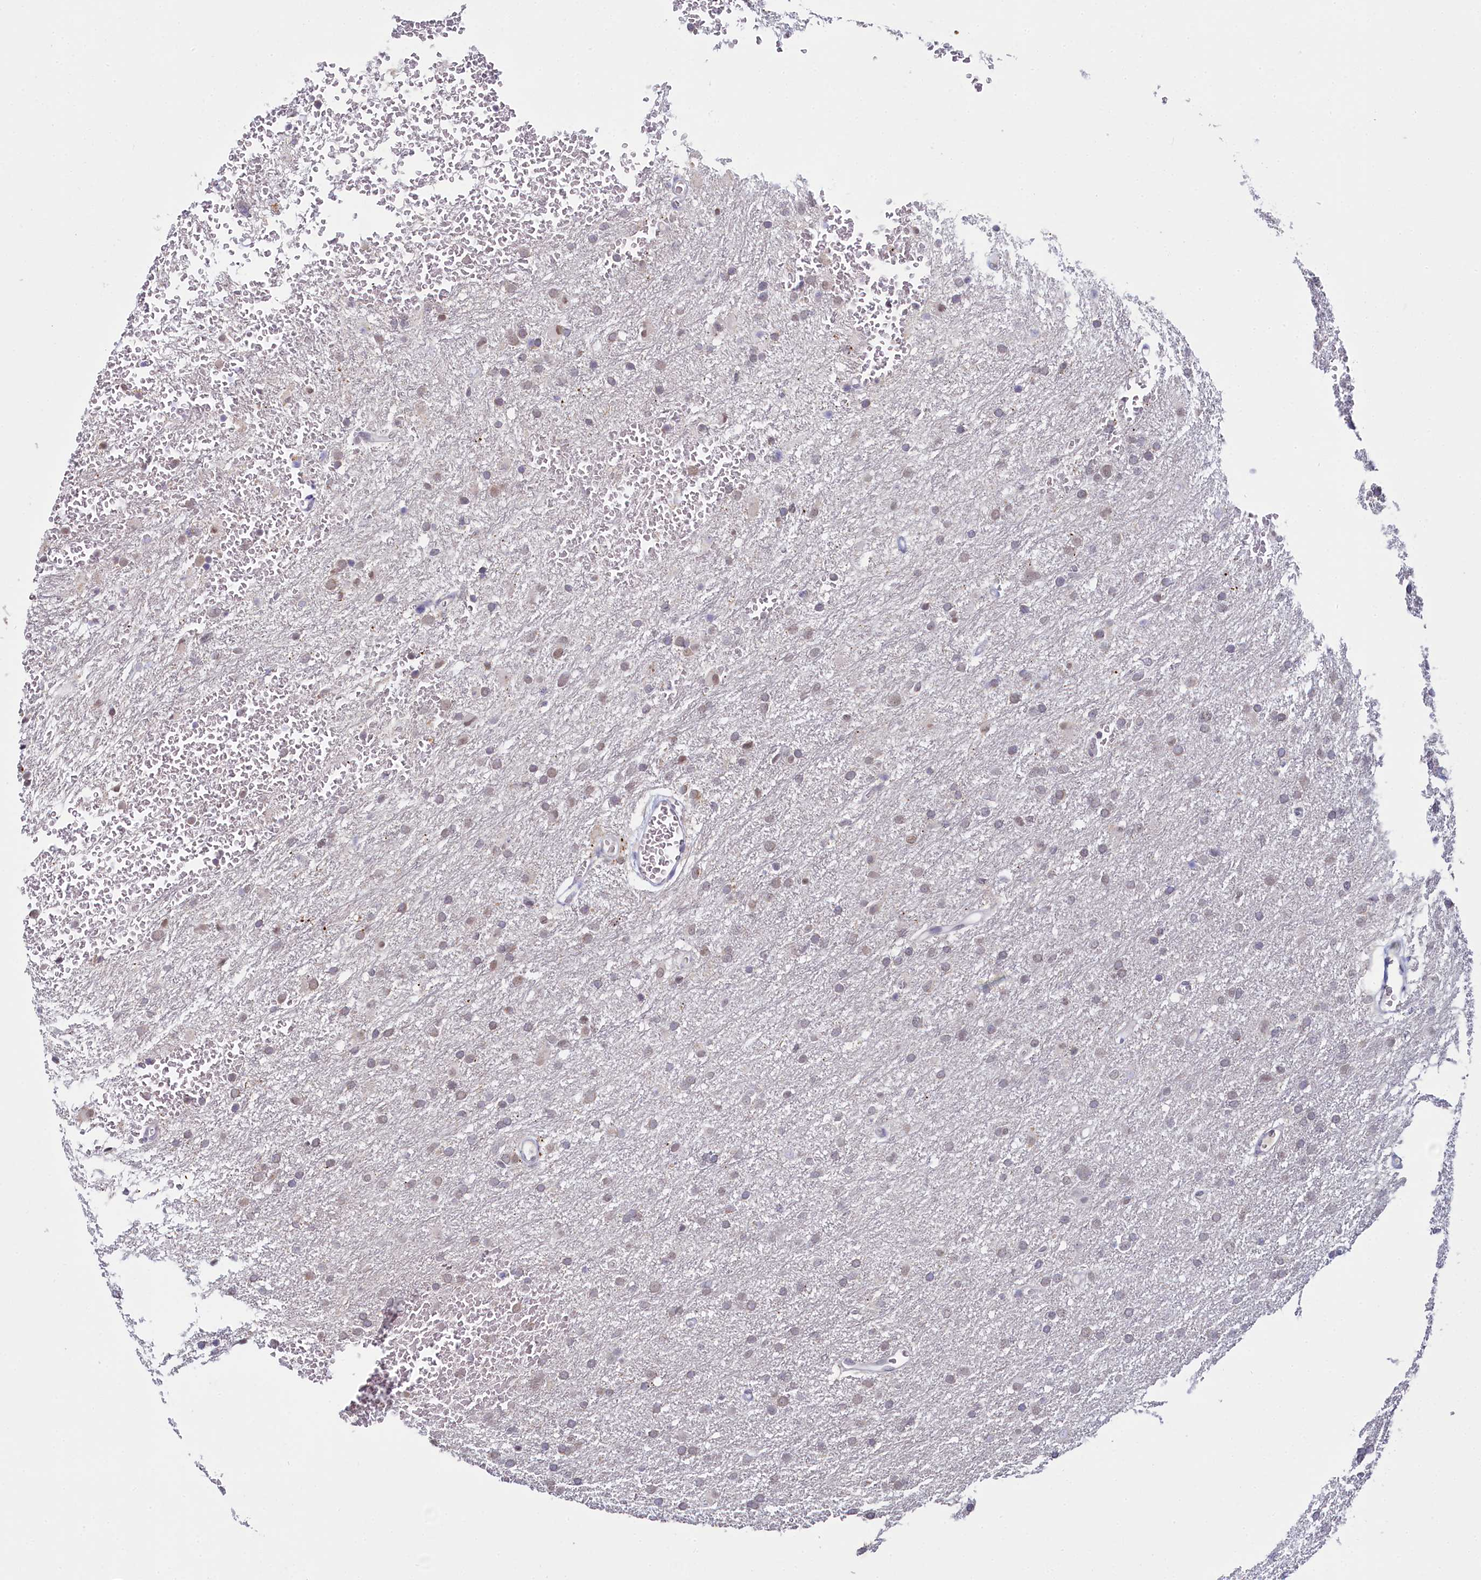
{"staining": {"intensity": "weak", "quantity": "<25%", "location": "nuclear"}, "tissue": "glioma", "cell_type": "Tumor cells", "image_type": "cancer", "snomed": [{"axis": "morphology", "description": "Glioma, malignant, High grade"}, {"axis": "topography", "description": "Cerebral cortex"}], "caption": "Immunohistochemical staining of human glioma exhibits no significant staining in tumor cells. (Brightfield microscopy of DAB (3,3'-diaminobenzidine) immunohistochemistry at high magnification).", "gene": "PPHLN1", "patient": {"sex": "female", "age": 36}}